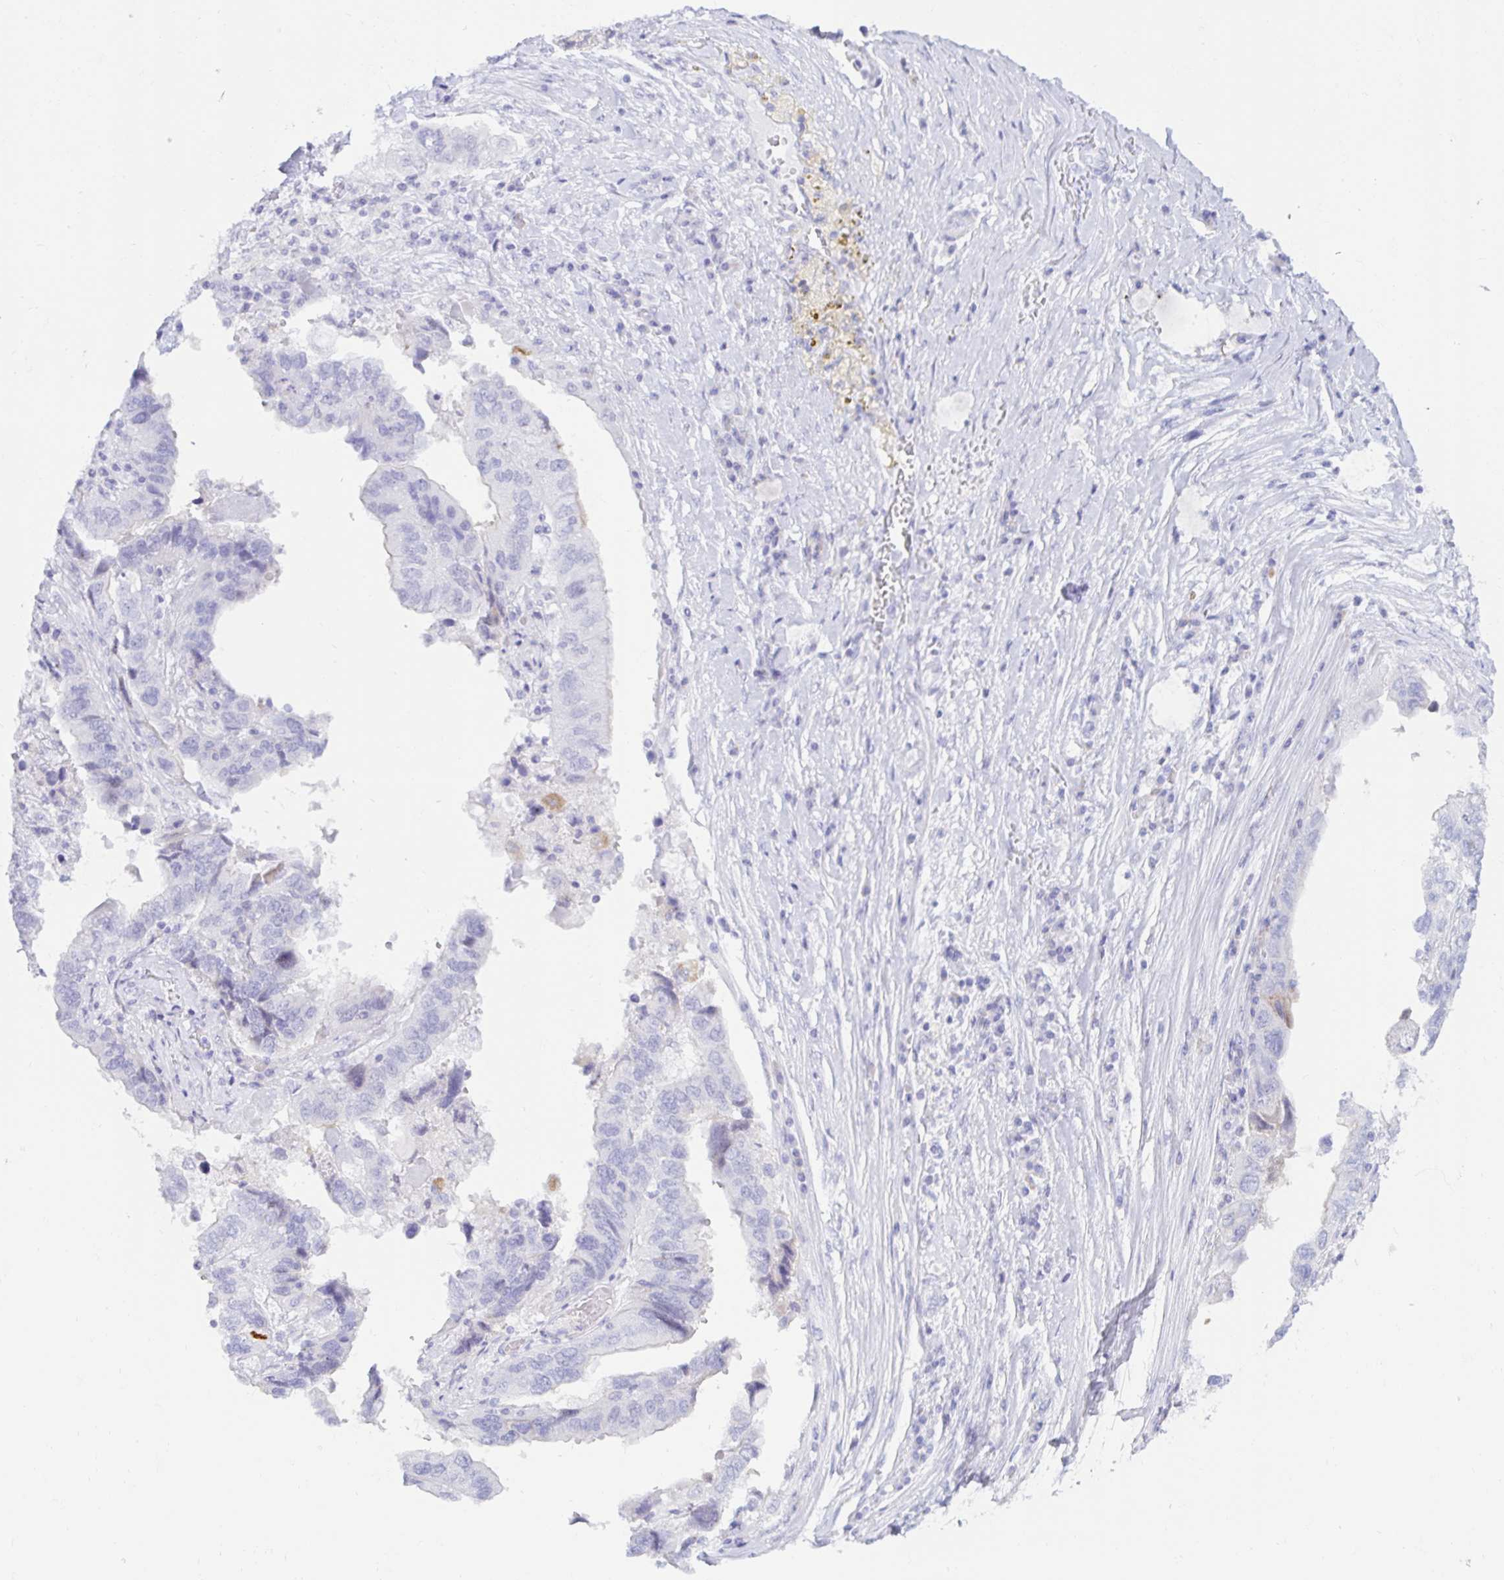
{"staining": {"intensity": "negative", "quantity": "none", "location": "none"}, "tissue": "ovarian cancer", "cell_type": "Tumor cells", "image_type": "cancer", "snomed": [{"axis": "morphology", "description": "Cystadenocarcinoma, serous, NOS"}, {"axis": "topography", "description": "Ovary"}], "caption": "The immunohistochemistry photomicrograph has no significant expression in tumor cells of ovarian cancer (serous cystadenocarcinoma) tissue.", "gene": "BEST1", "patient": {"sex": "female", "age": 79}}